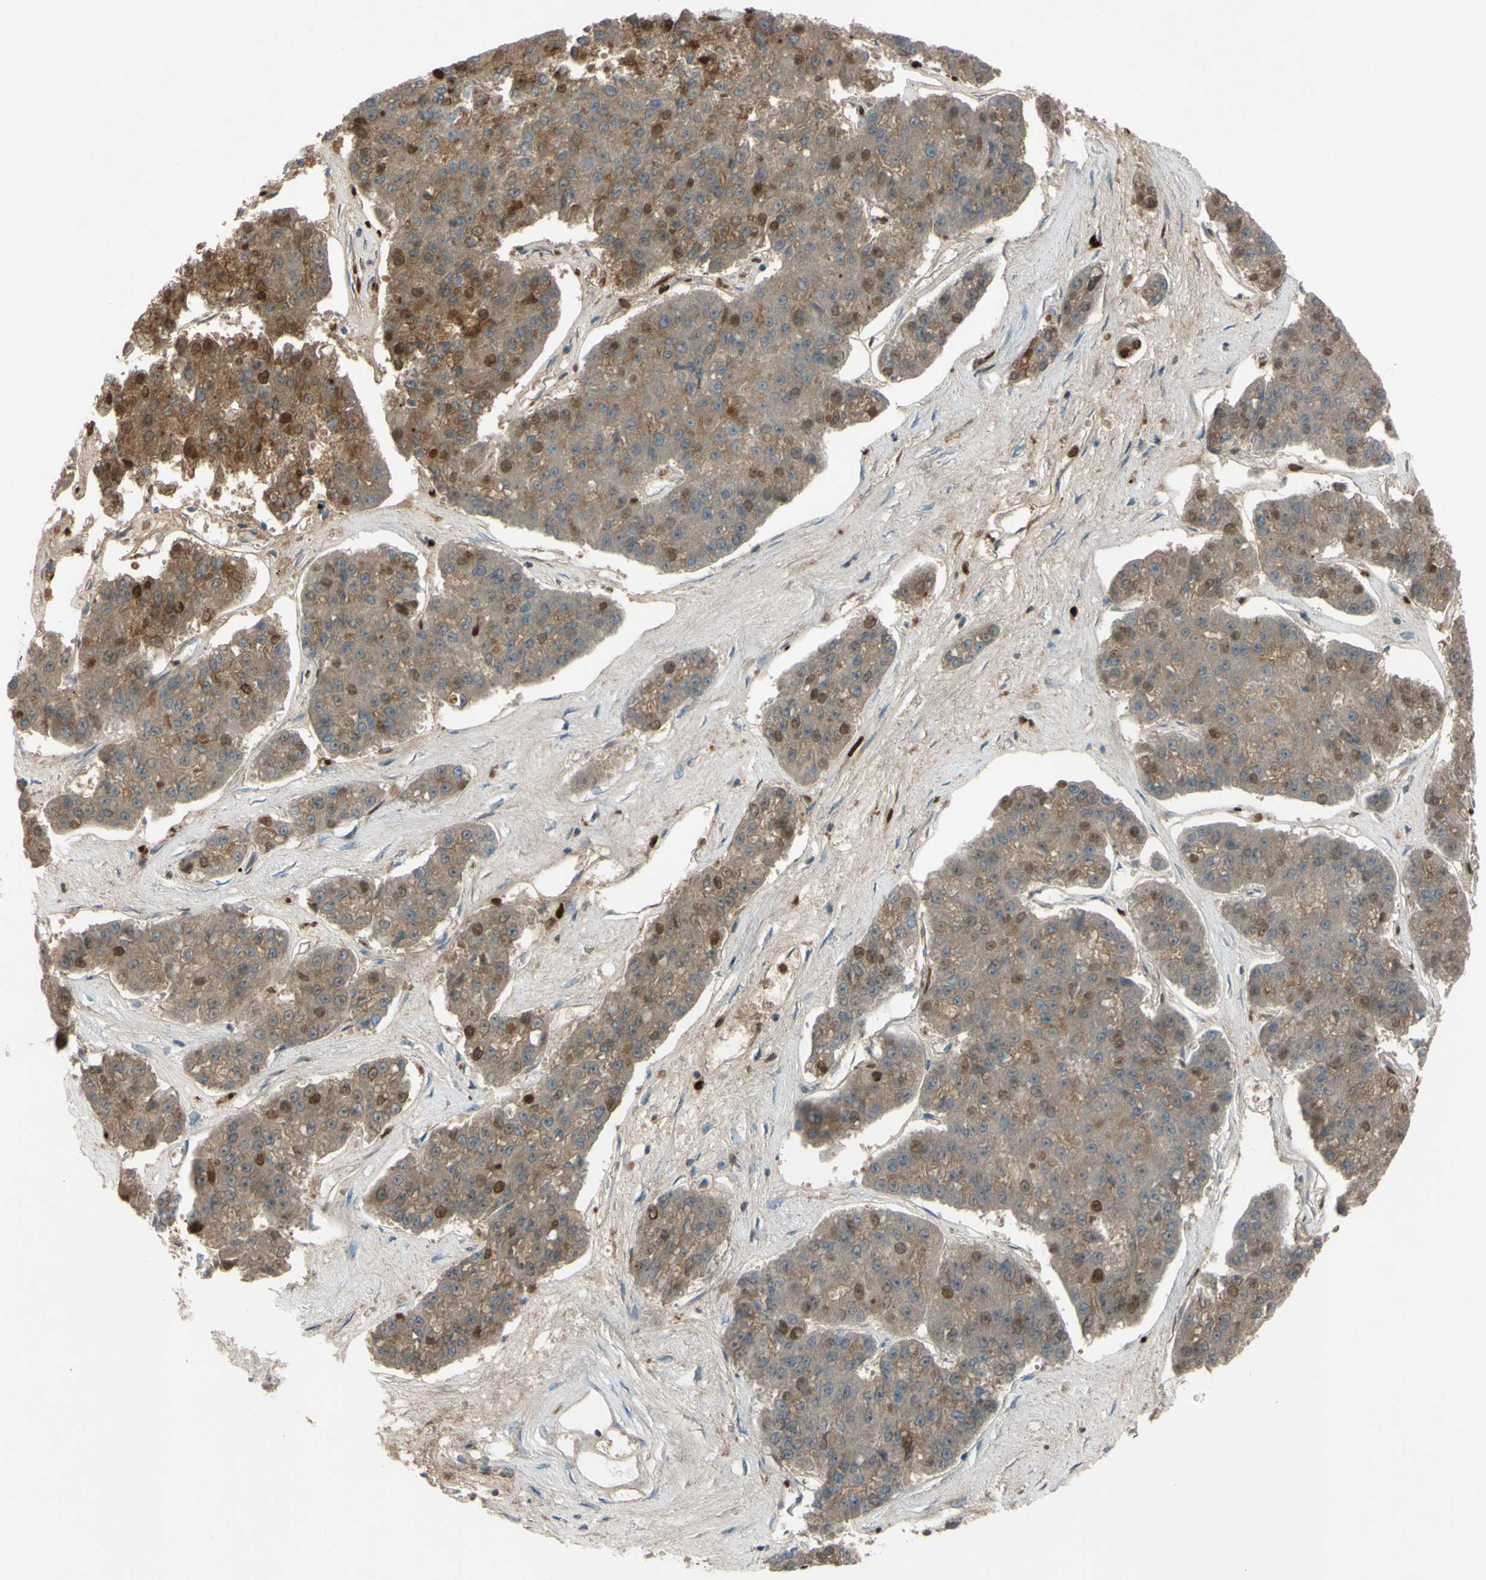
{"staining": {"intensity": "moderate", "quantity": "25%-75%", "location": "cytoplasmic/membranous"}, "tissue": "pancreatic cancer", "cell_type": "Tumor cells", "image_type": "cancer", "snomed": [{"axis": "morphology", "description": "Adenocarcinoma, NOS"}, {"axis": "topography", "description": "Pancreas"}], "caption": "An IHC histopathology image of tumor tissue is shown. Protein staining in brown highlights moderate cytoplasmic/membranous positivity in adenocarcinoma (pancreatic) within tumor cells.", "gene": "ATRN", "patient": {"sex": "male", "age": 50}}